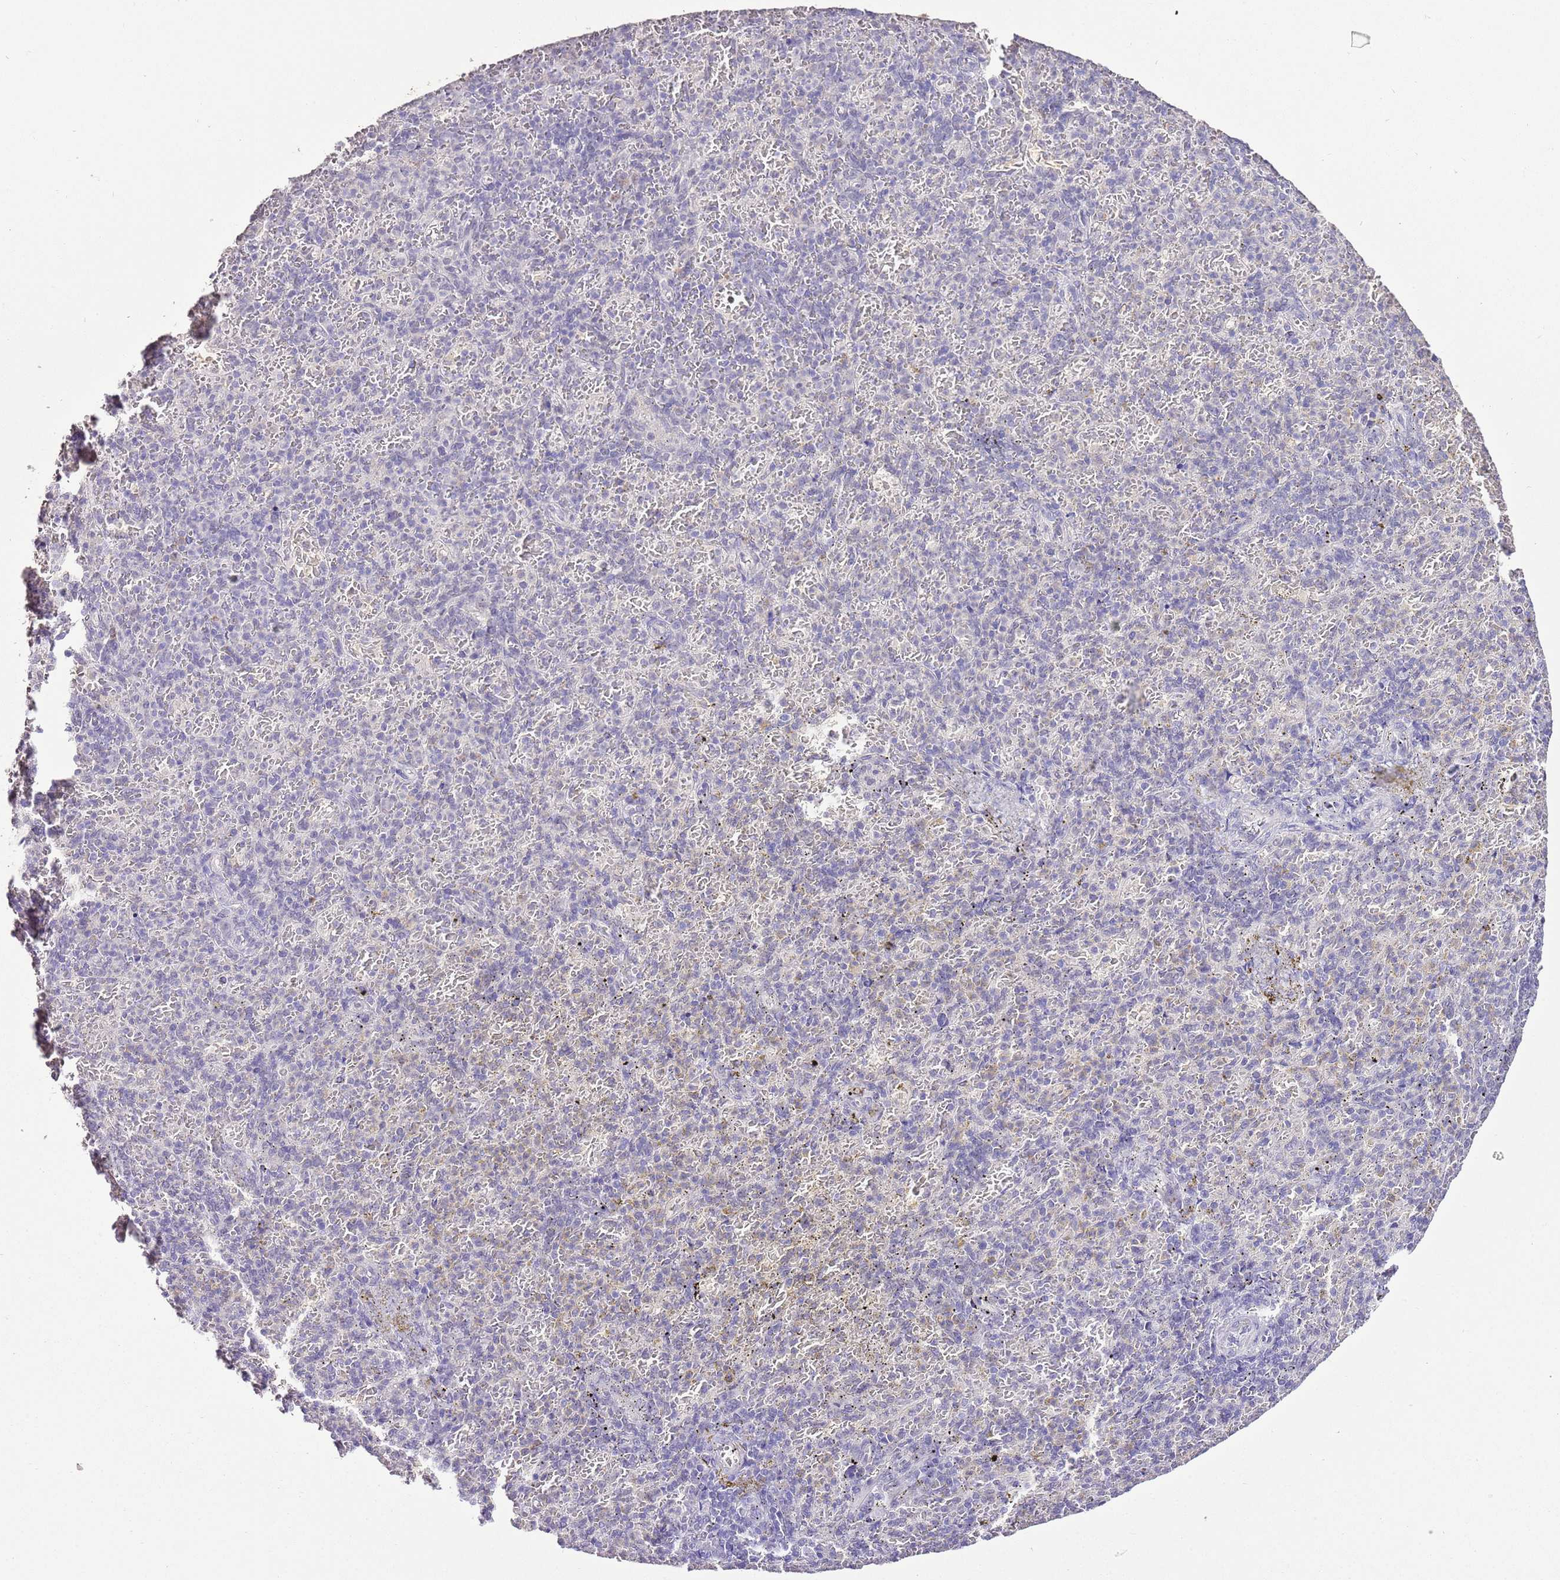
{"staining": {"intensity": "negative", "quantity": "none", "location": "none"}, "tissue": "spleen", "cell_type": "Cells in red pulp", "image_type": "normal", "snomed": [{"axis": "morphology", "description": "Normal tissue, NOS"}, {"axis": "topography", "description": "Spleen"}], "caption": "Unremarkable spleen was stained to show a protein in brown. There is no significant staining in cells in red pulp. Brightfield microscopy of immunohistochemistry stained with DAB (brown) and hematoxylin (blue), captured at high magnification.", "gene": "IZUMO4", "patient": {"sex": "female", "age": 74}}